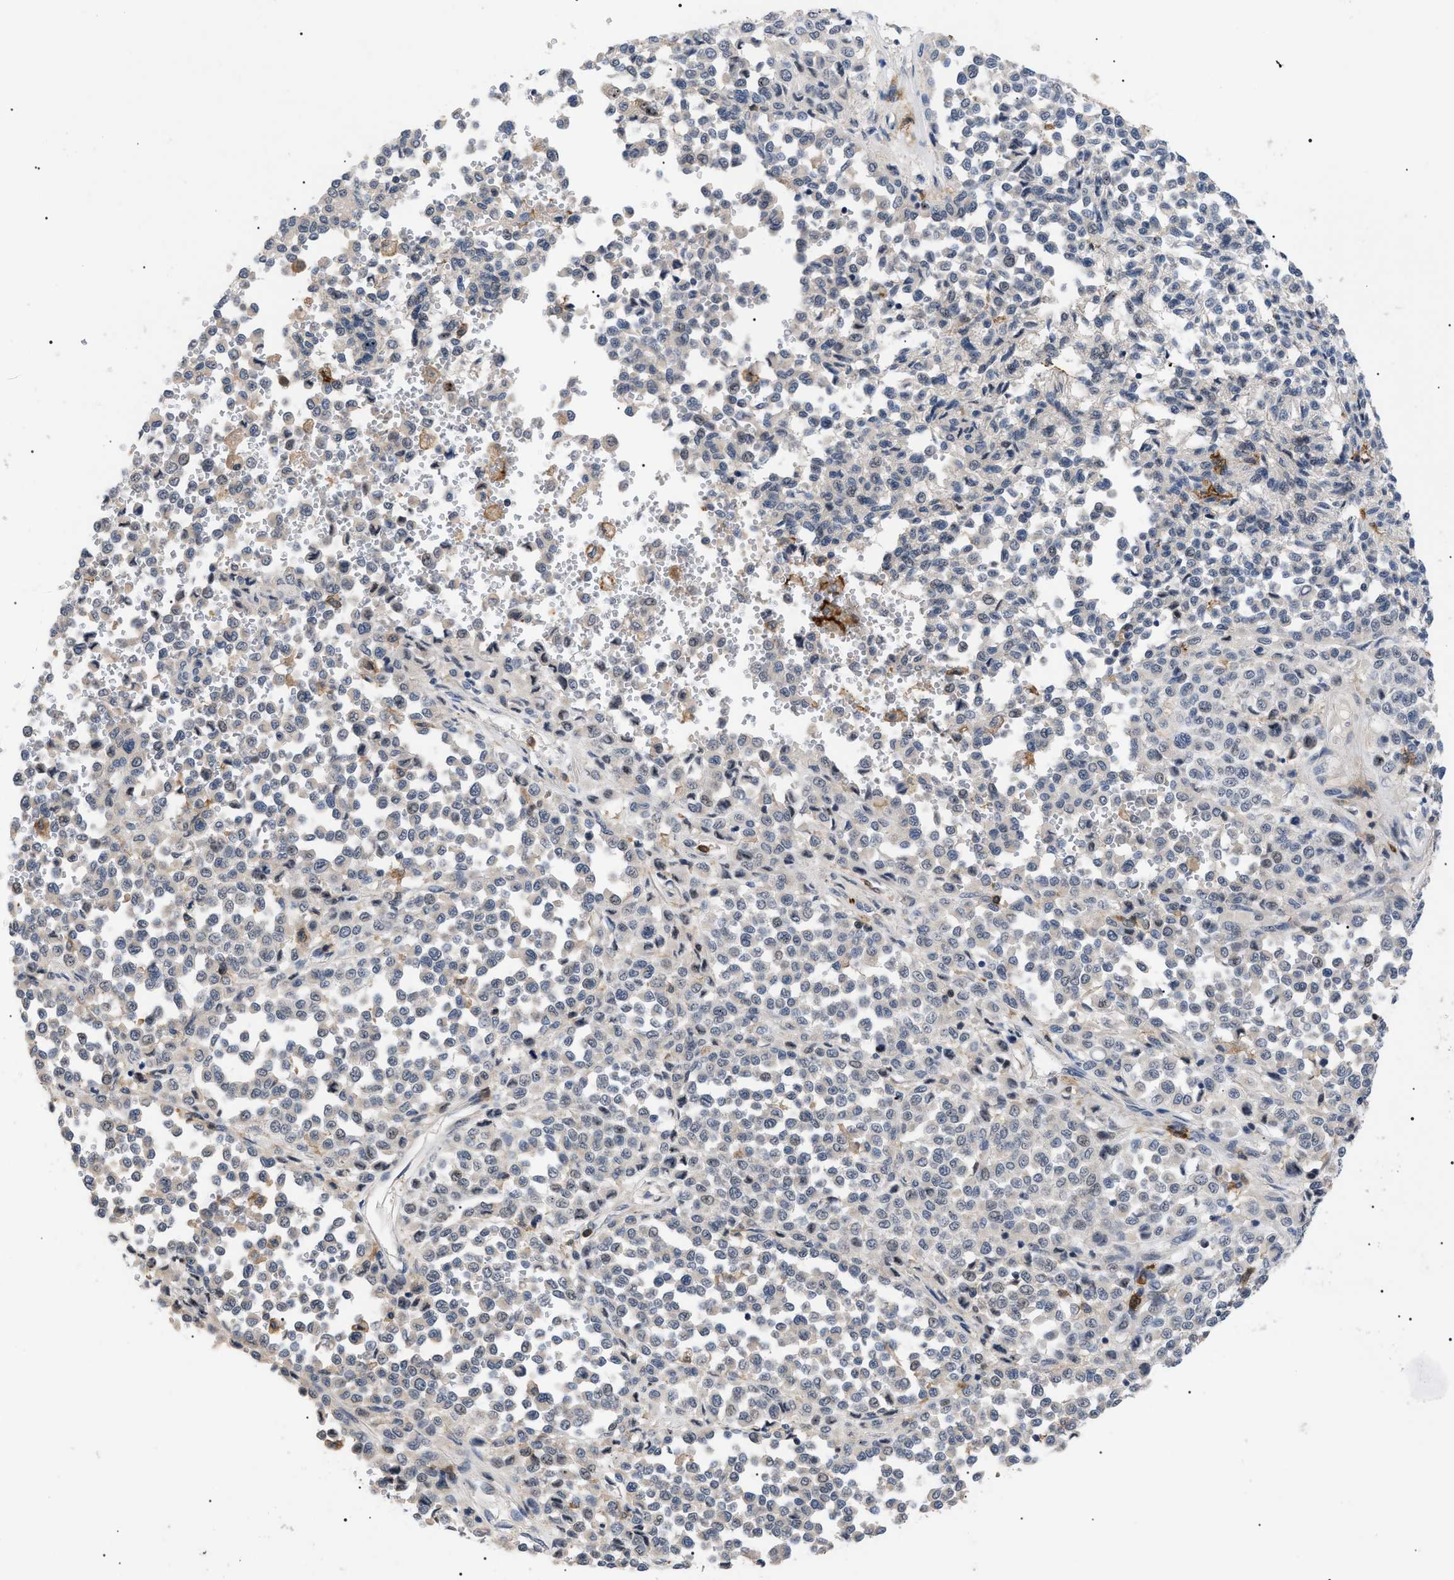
{"staining": {"intensity": "weak", "quantity": "<25%", "location": "cytoplasmic/membranous"}, "tissue": "melanoma", "cell_type": "Tumor cells", "image_type": "cancer", "snomed": [{"axis": "morphology", "description": "Malignant melanoma, Metastatic site"}, {"axis": "topography", "description": "Pancreas"}], "caption": "Tumor cells show no significant positivity in melanoma.", "gene": "CD300A", "patient": {"sex": "female", "age": 30}}